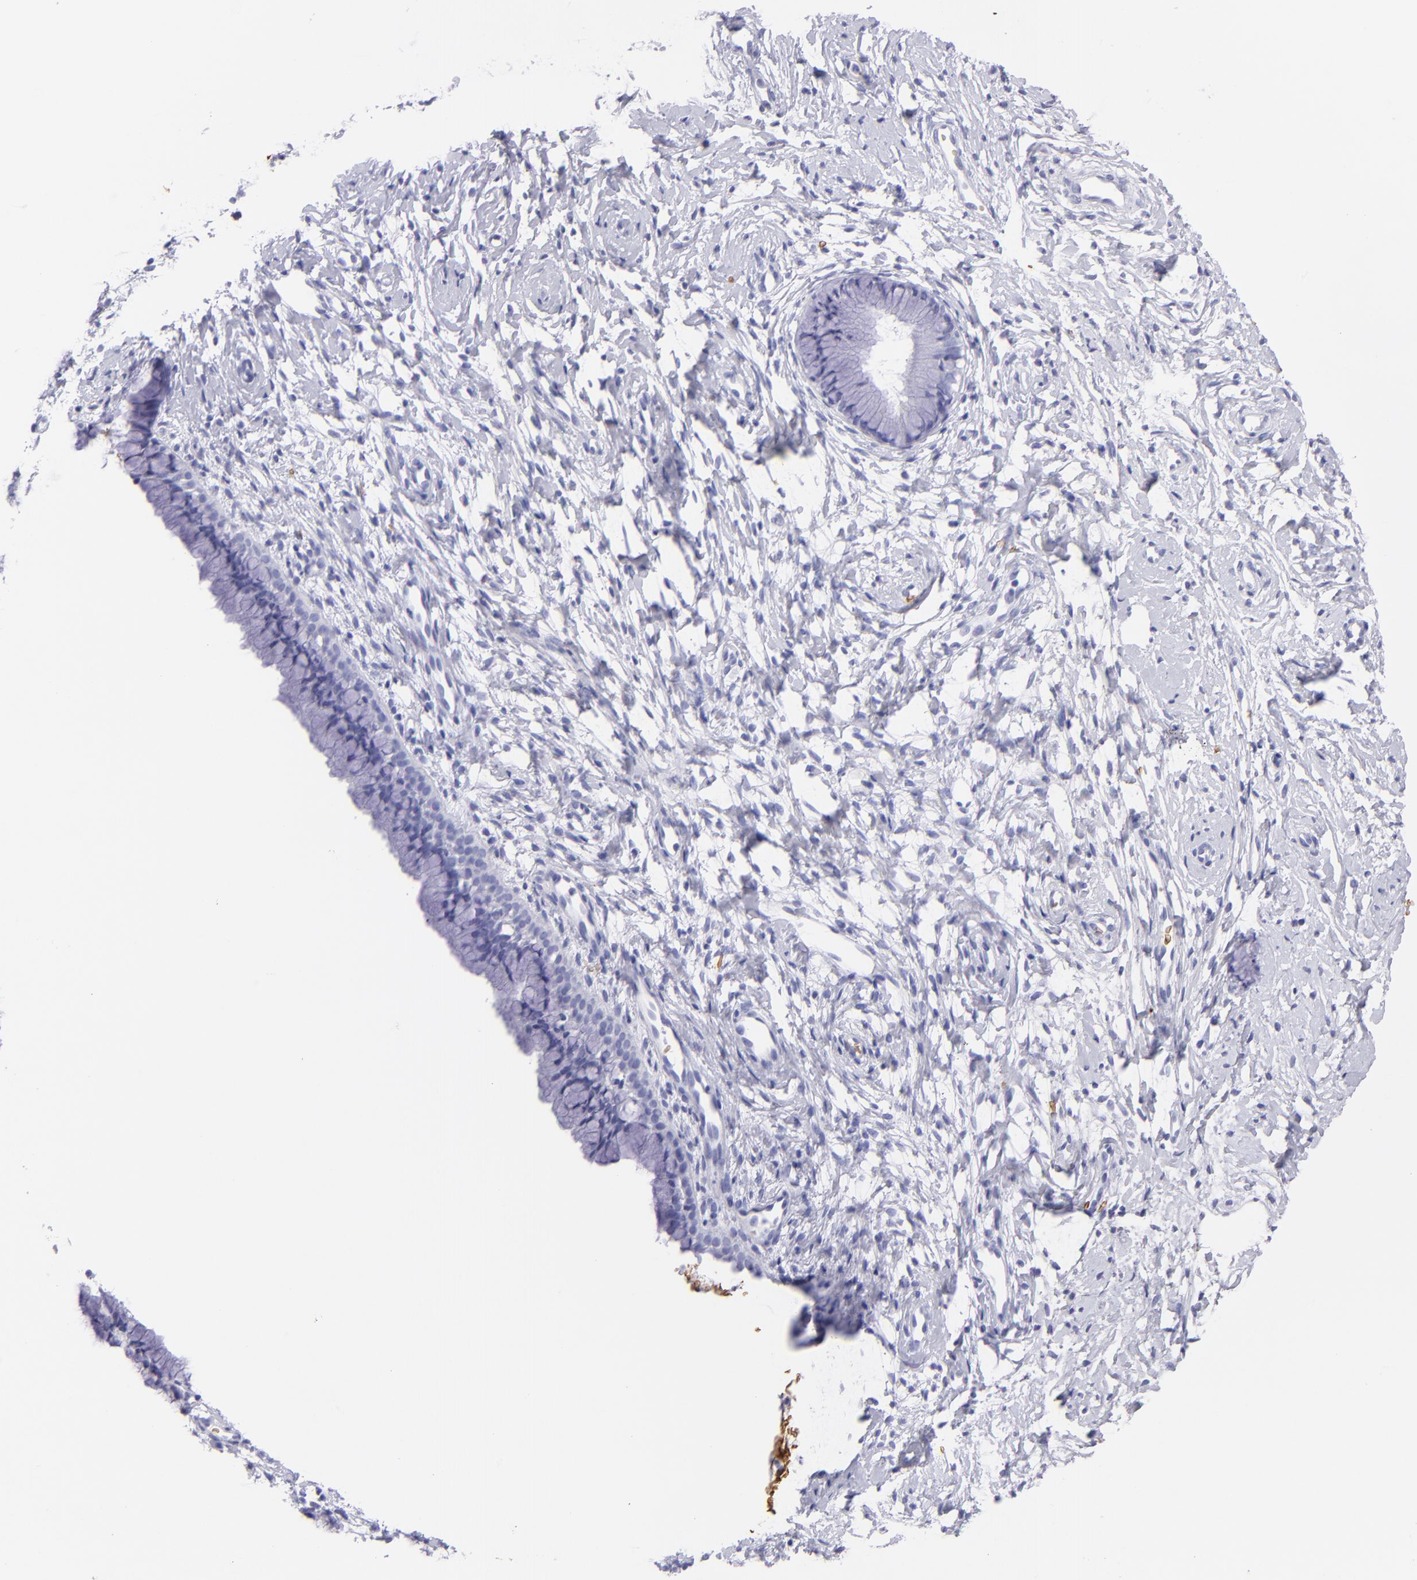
{"staining": {"intensity": "negative", "quantity": "none", "location": "none"}, "tissue": "cervix", "cell_type": "Glandular cells", "image_type": "normal", "snomed": [{"axis": "morphology", "description": "Normal tissue, NOS"}, {"axis": "topography", "description": "Cervix"}], "caption": "Cervix stained for a protein using immunohistochemistry (IHC) exhibits no positivity glandular cells.", "gene": "GYPA", "patient": {"sex": "female", "age": 46}}